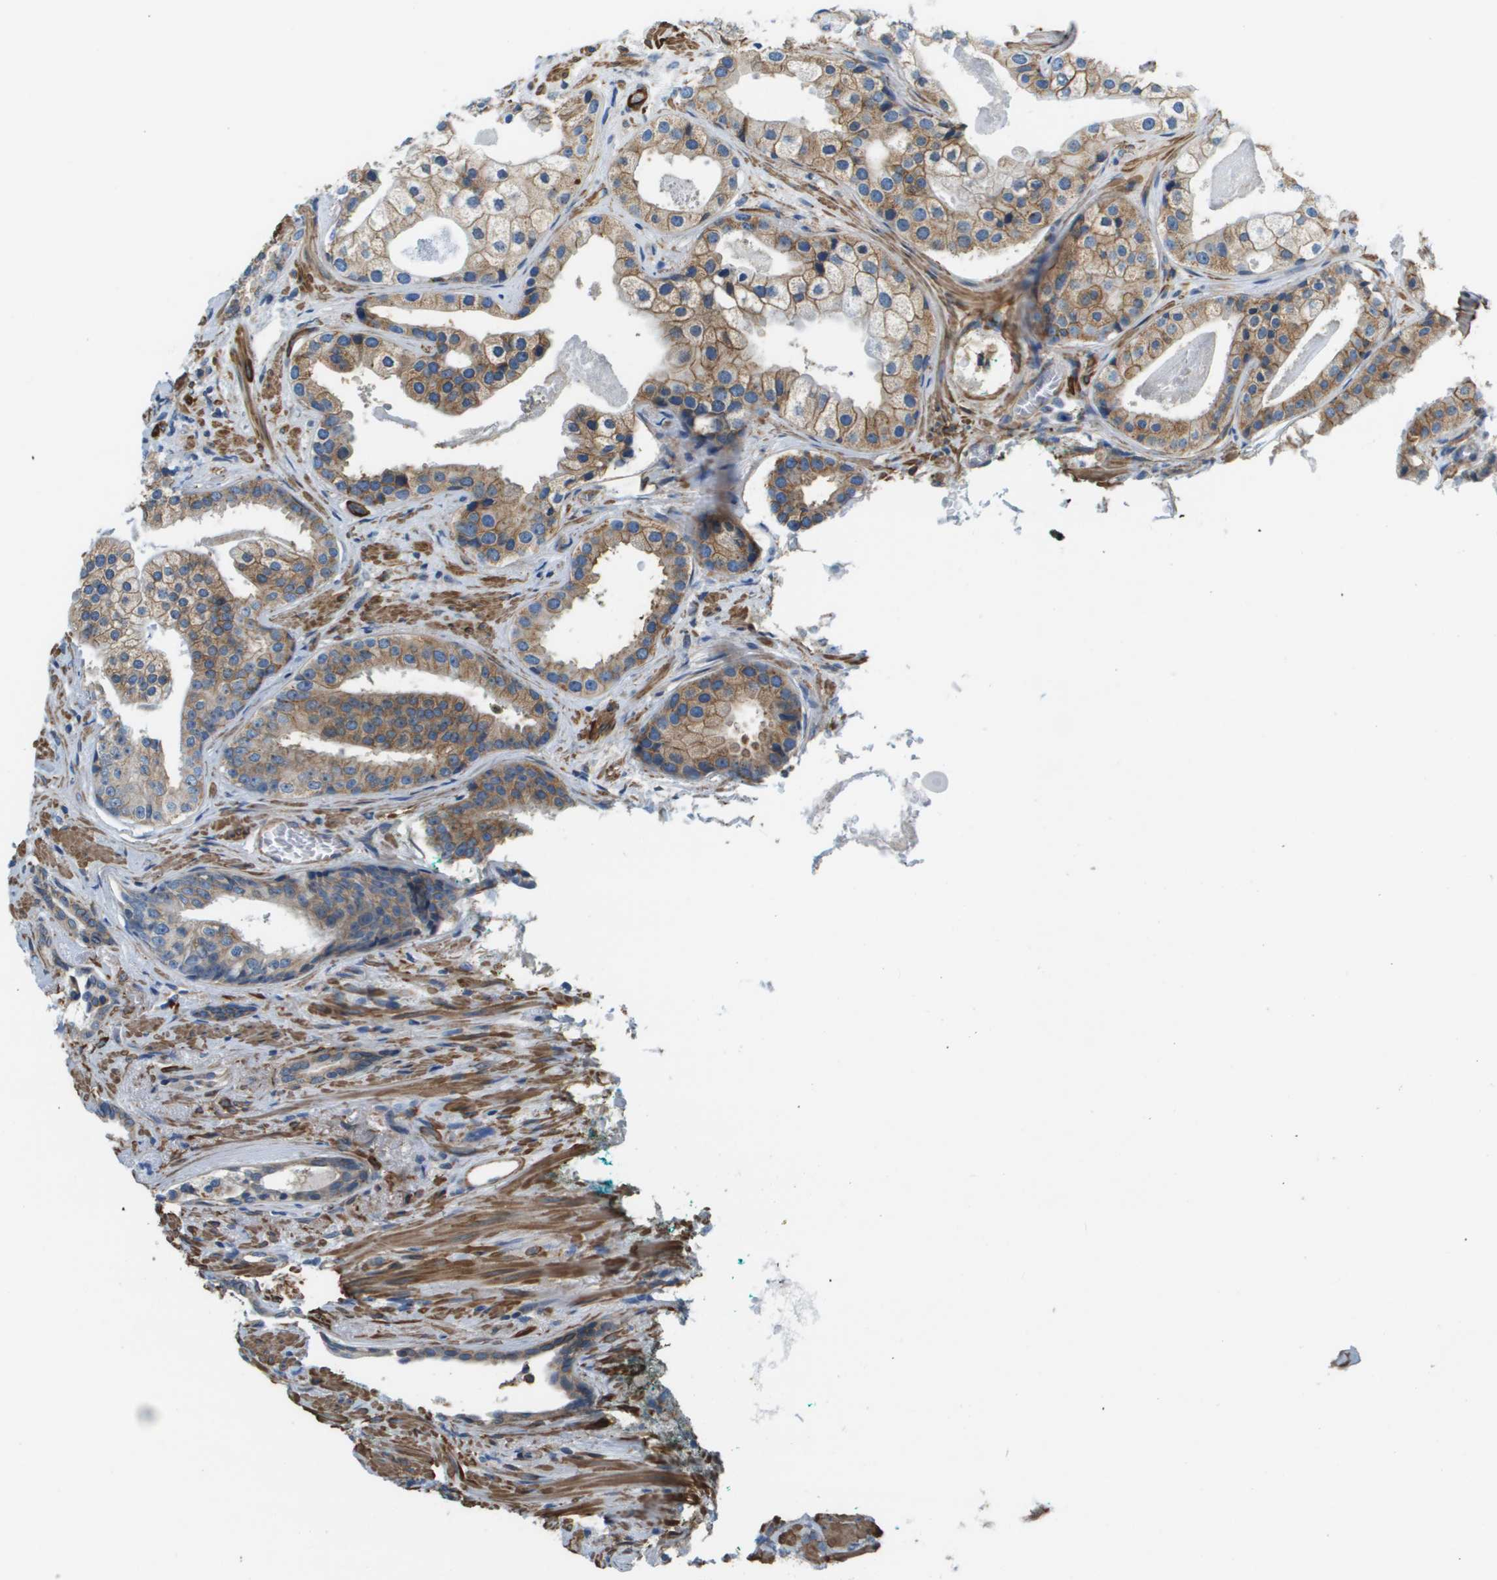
{"staining": {"intensity": "moderate", "quantity": ">75%", "location": "cytoplasmic/membranous"}, "tissue": "prostate cancer", "cell_type": "Tumor cells", "image_type": "cancer", "snomed": [{"axis": "morphology", "description": "Adenocarcinoma, High grade"}, {"axis": "topography", "description": "Prostate"}], "caption": "DAB immunohistochemical staining of human prostate cancer demonstrates moderate cytoplasmic/membranous protein staining in approximately >75% of tumor cells. (DAB (3,3'-diaminobenzidine) = brown stain, brightfield microscopy at high magnification).", "gene": "MYH11", "patient": {"sex": "male", "age": 71}}